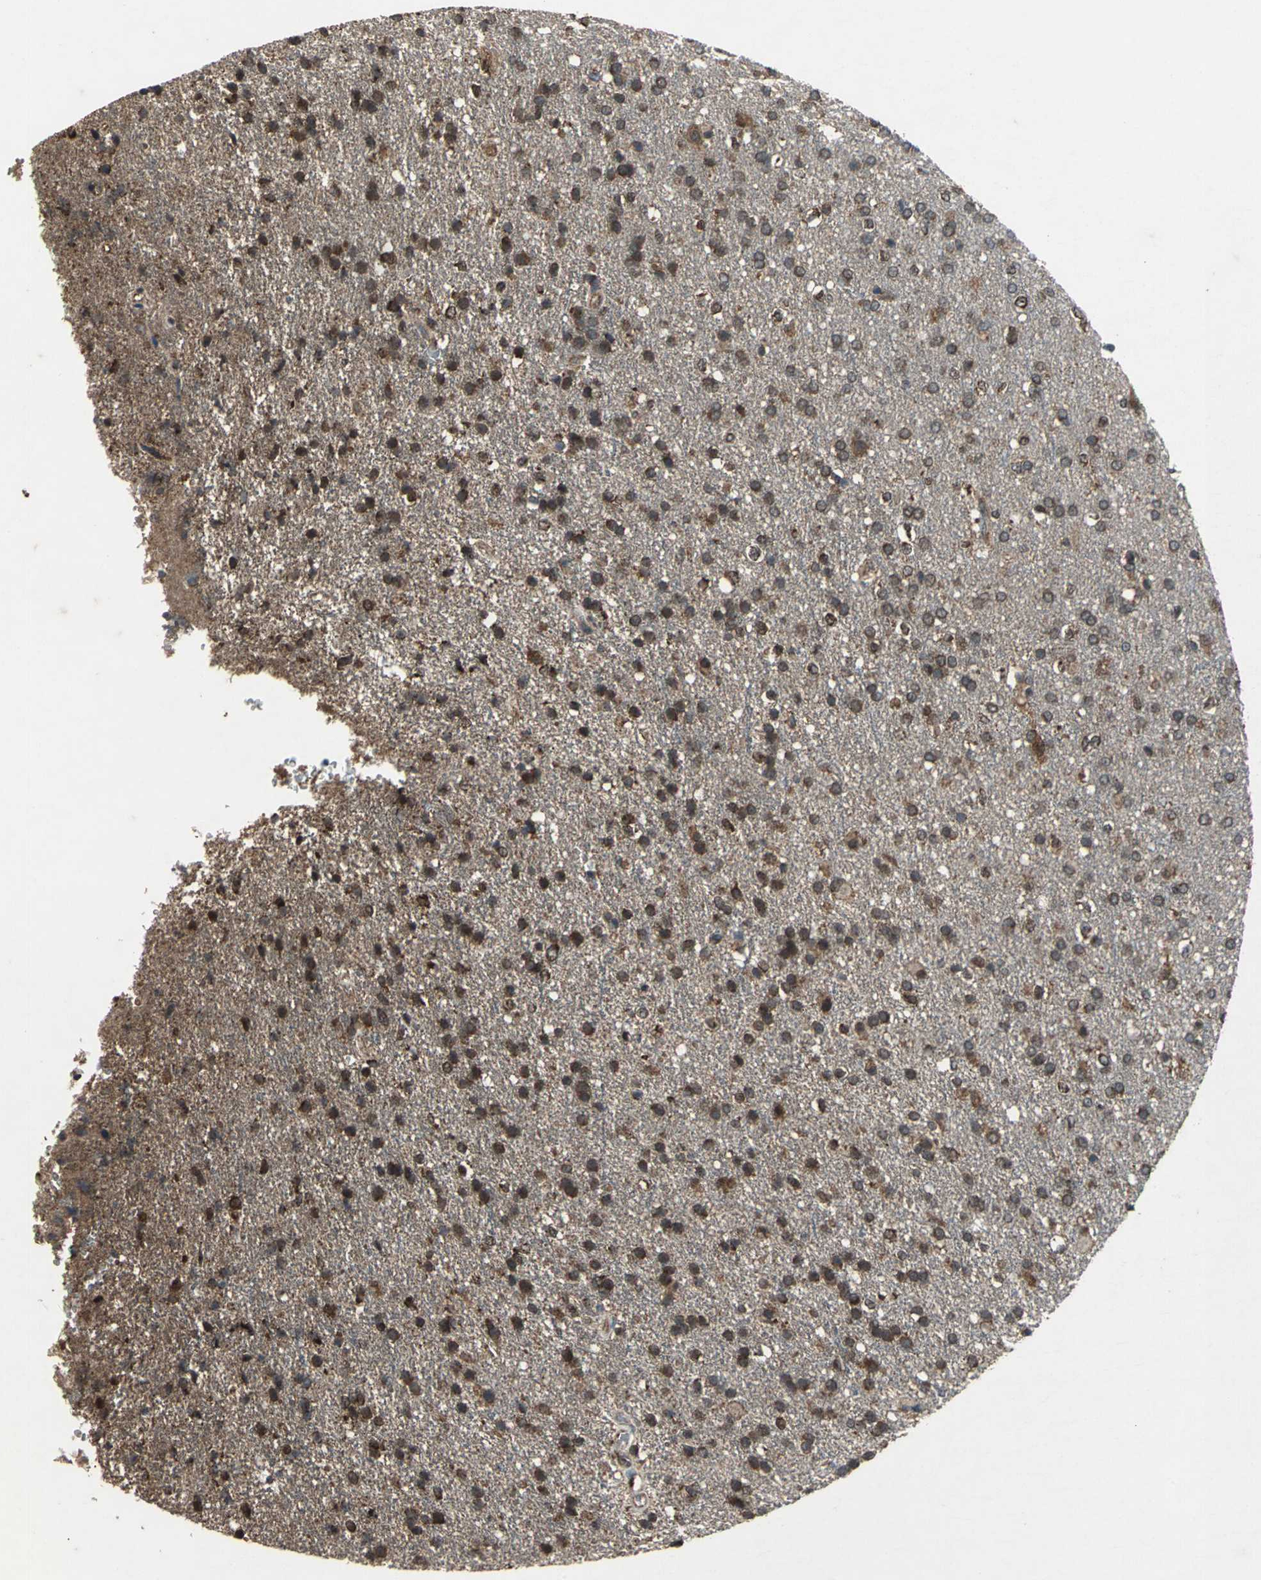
{"staining": {"intensity": "strong", "quantity": ">75%", "location": "cytoplasmic/membranous,nuclear"}, "tissue": "glioma", "cell_type": "Tumor cells", "image_type": "cancer", "snomed": [{"axis": "morphology", "description": "Glioma, malignant, High grade"}, {"axis": "topography", "description": "Brain"}], "caption": "A micrograph of human glioma stained for a protein exhibits strong cytoplasmic/membranous and nuclear brown staining in tumor cells.", "gene": "ZNF608", "patient": {"sex": "male", "age": 33}}